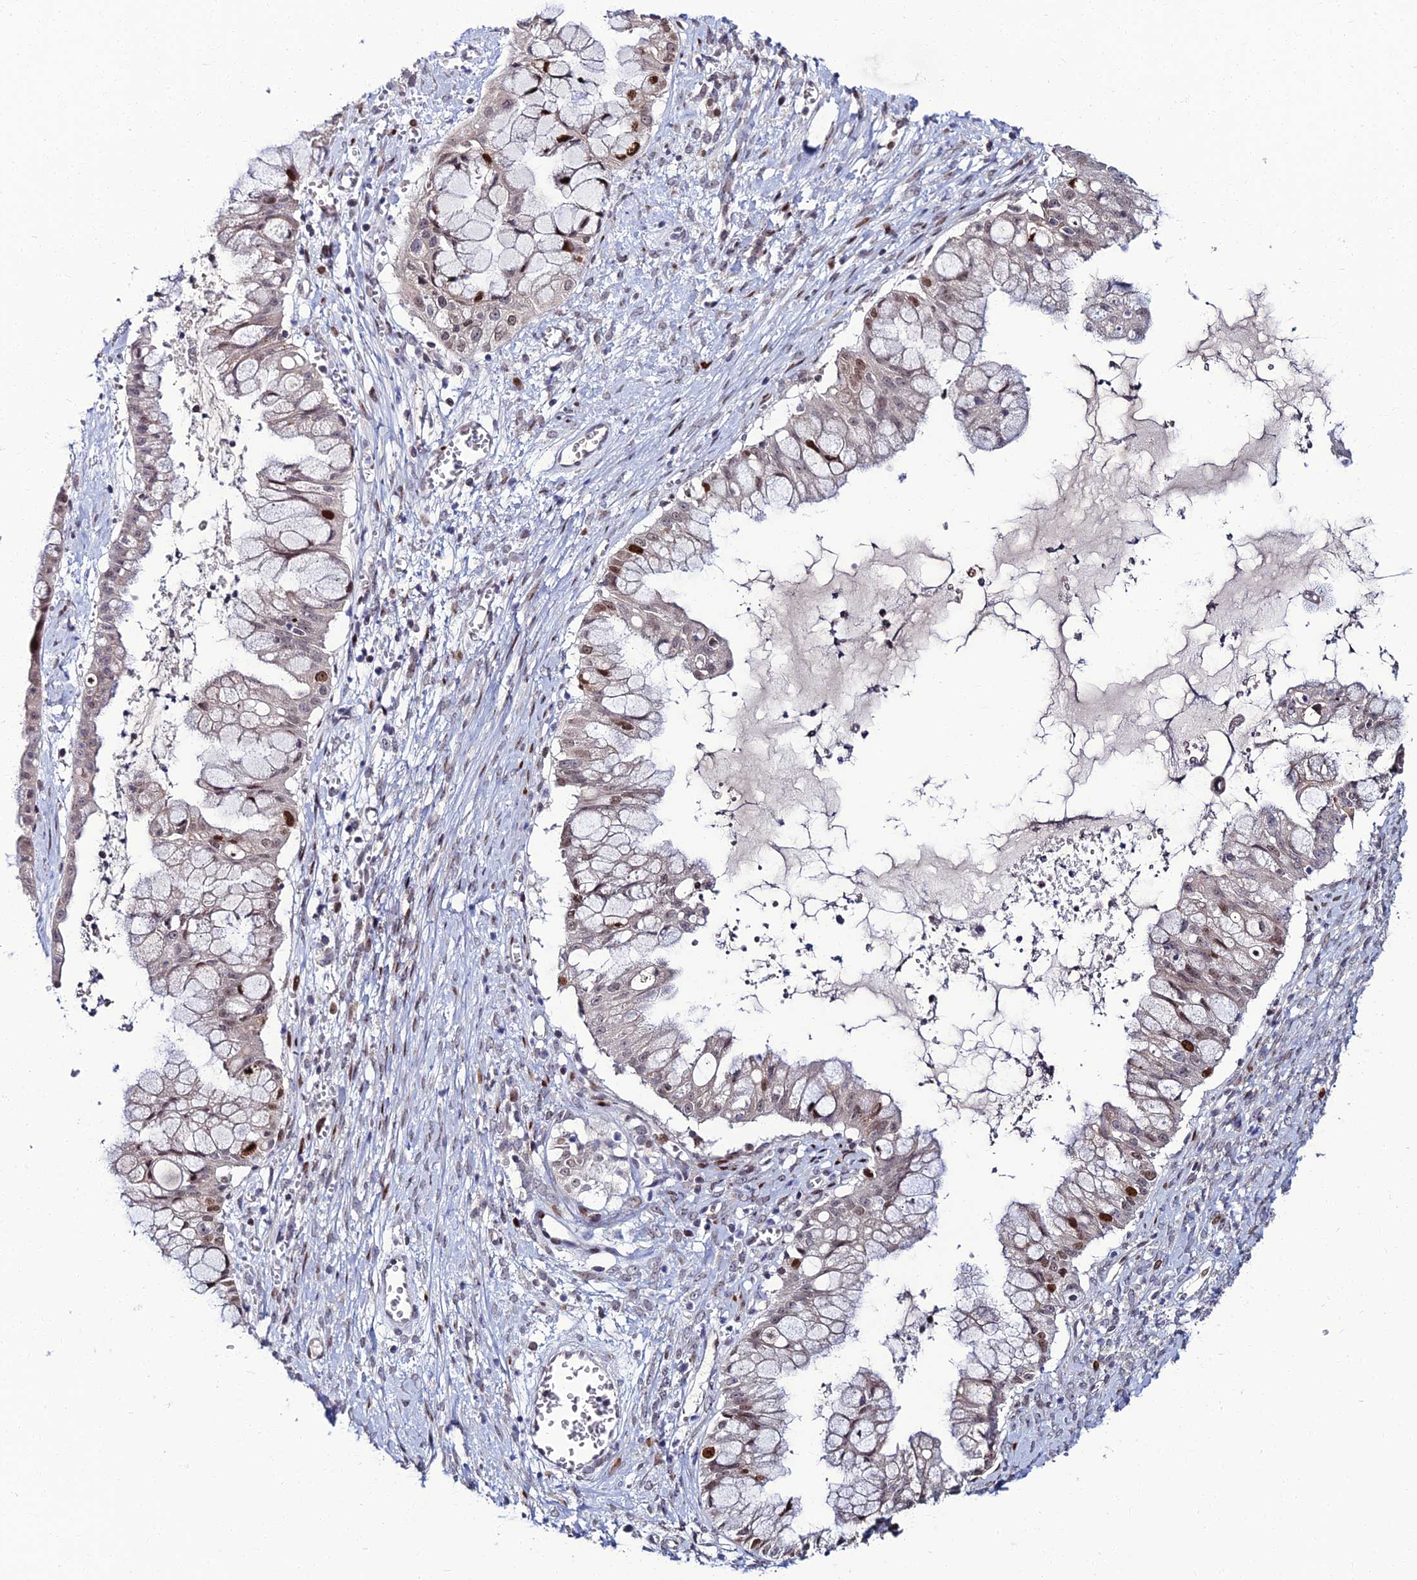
{"staining": {"intensity": "strong", "quantity": "<25%", "location": "nuclear"}, "tissue": "ovarian cancer", "cell_type": "Tumor cells", "image_type": "cancer", "snomed": [{"axis": "morphology", "description": "Cystadenocarcinoma, mucinous, NOS"}, {"axis": "topography", "description": "Ovary"}], "caption": "Mucinous cystadenocarcinoma (ovarian) stained with DAB IHC reveals medium levels of strong nuclear positivity in approximately <25% of tumor cells.", "gene": "TAF9B", "patient": {"sex": "female", "age": 70}}